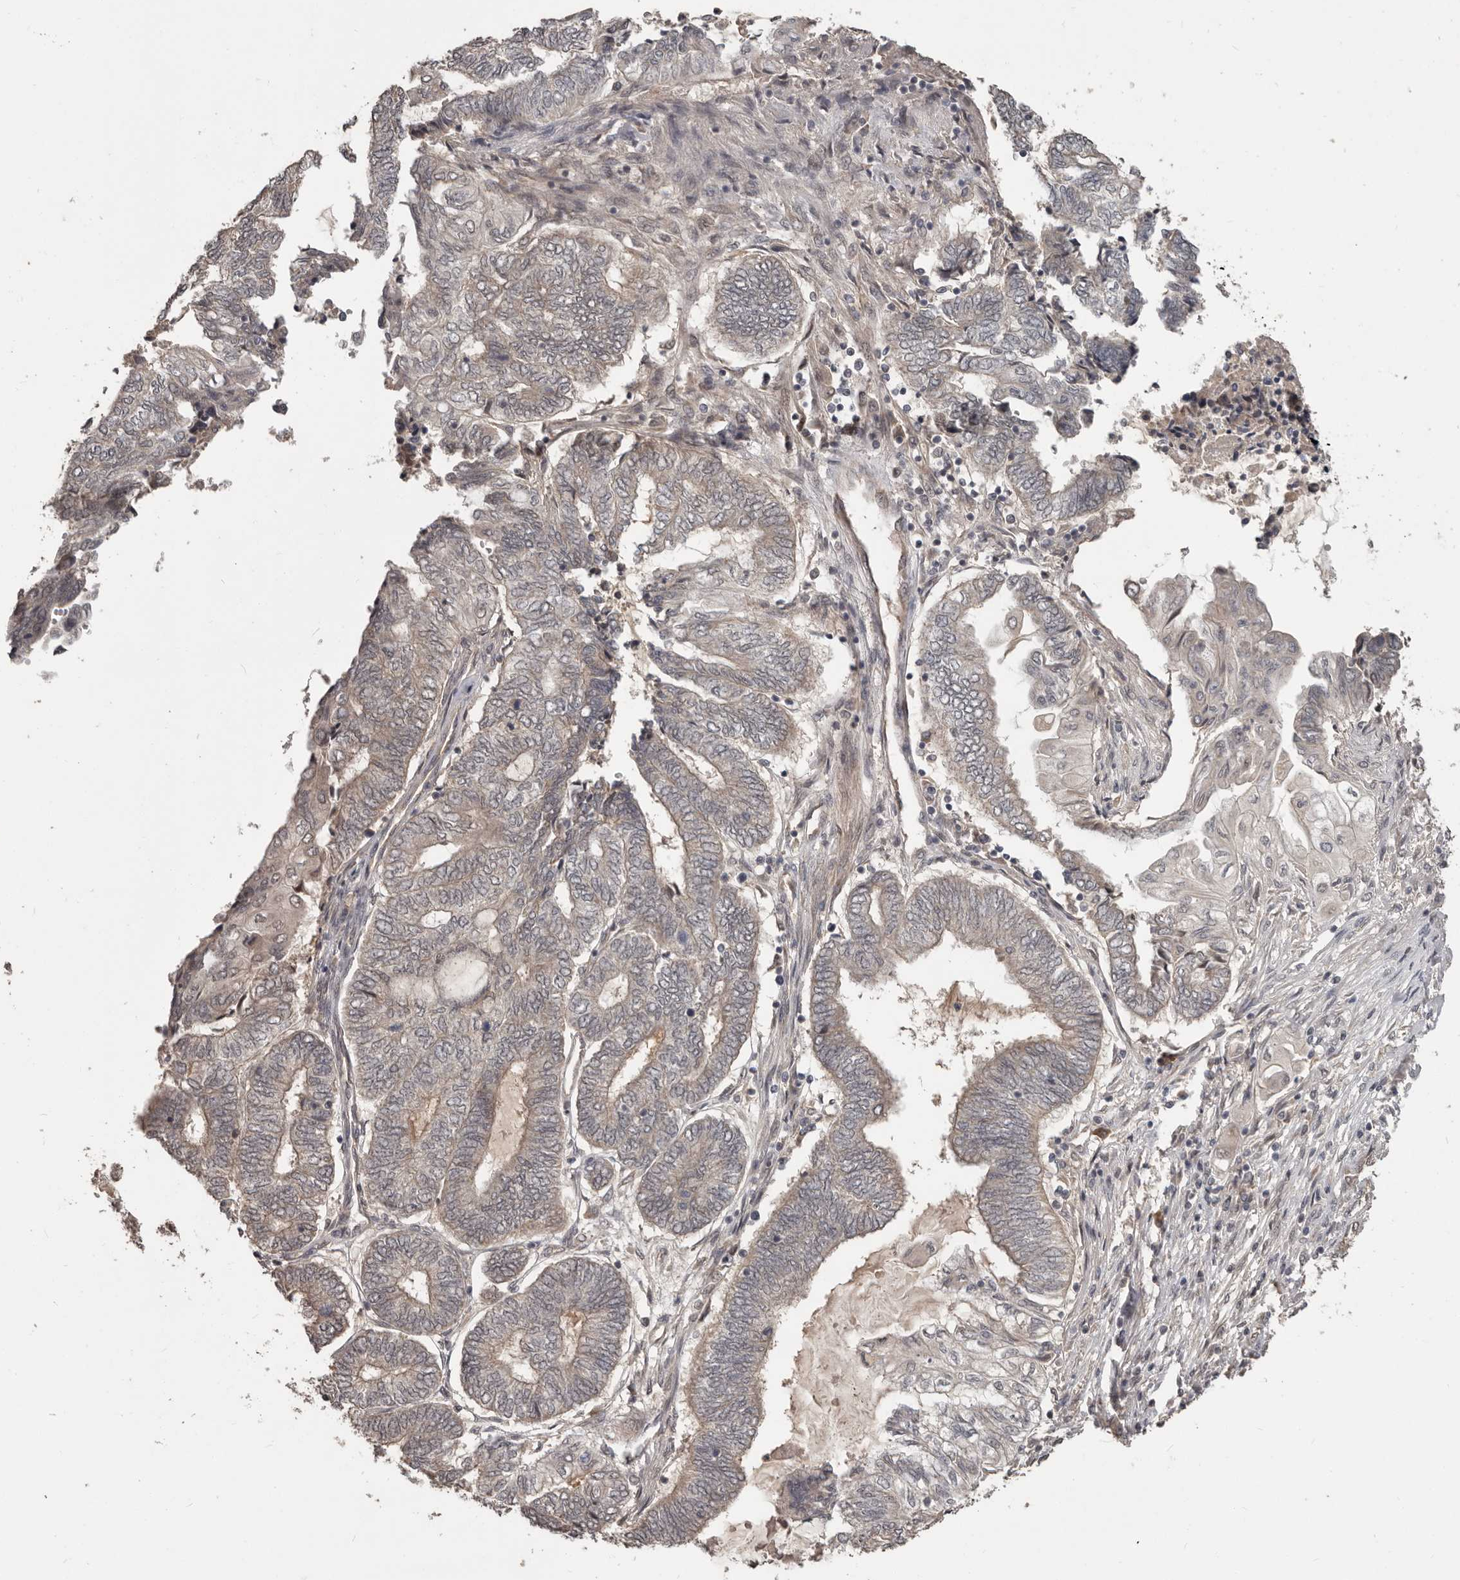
{"staining": {"intensity": "weak", "quantity": "25%-75%", "location": "cytoplasmic/membranous"}, "tissue": "endometrial cancer", "cell_type": "Tumor cells", "image_type": "cancer", "snomed": [{"axis": "morphology", "description": "Adenocarcinoma, NOS"}, {"axis": "topography", "description": "Uterus"}, {"axis": "topography", "description": "Endometrium"}], "caption": "Human adenocarcinoma (endometrial) stained for a protein (brown) demonstrates weak cytoplasmic/membranous positive expression in approximately 25%-75% of tumor cells.", "gene": "ZFP14", "patient": {"sex": "female", "age": 70}}